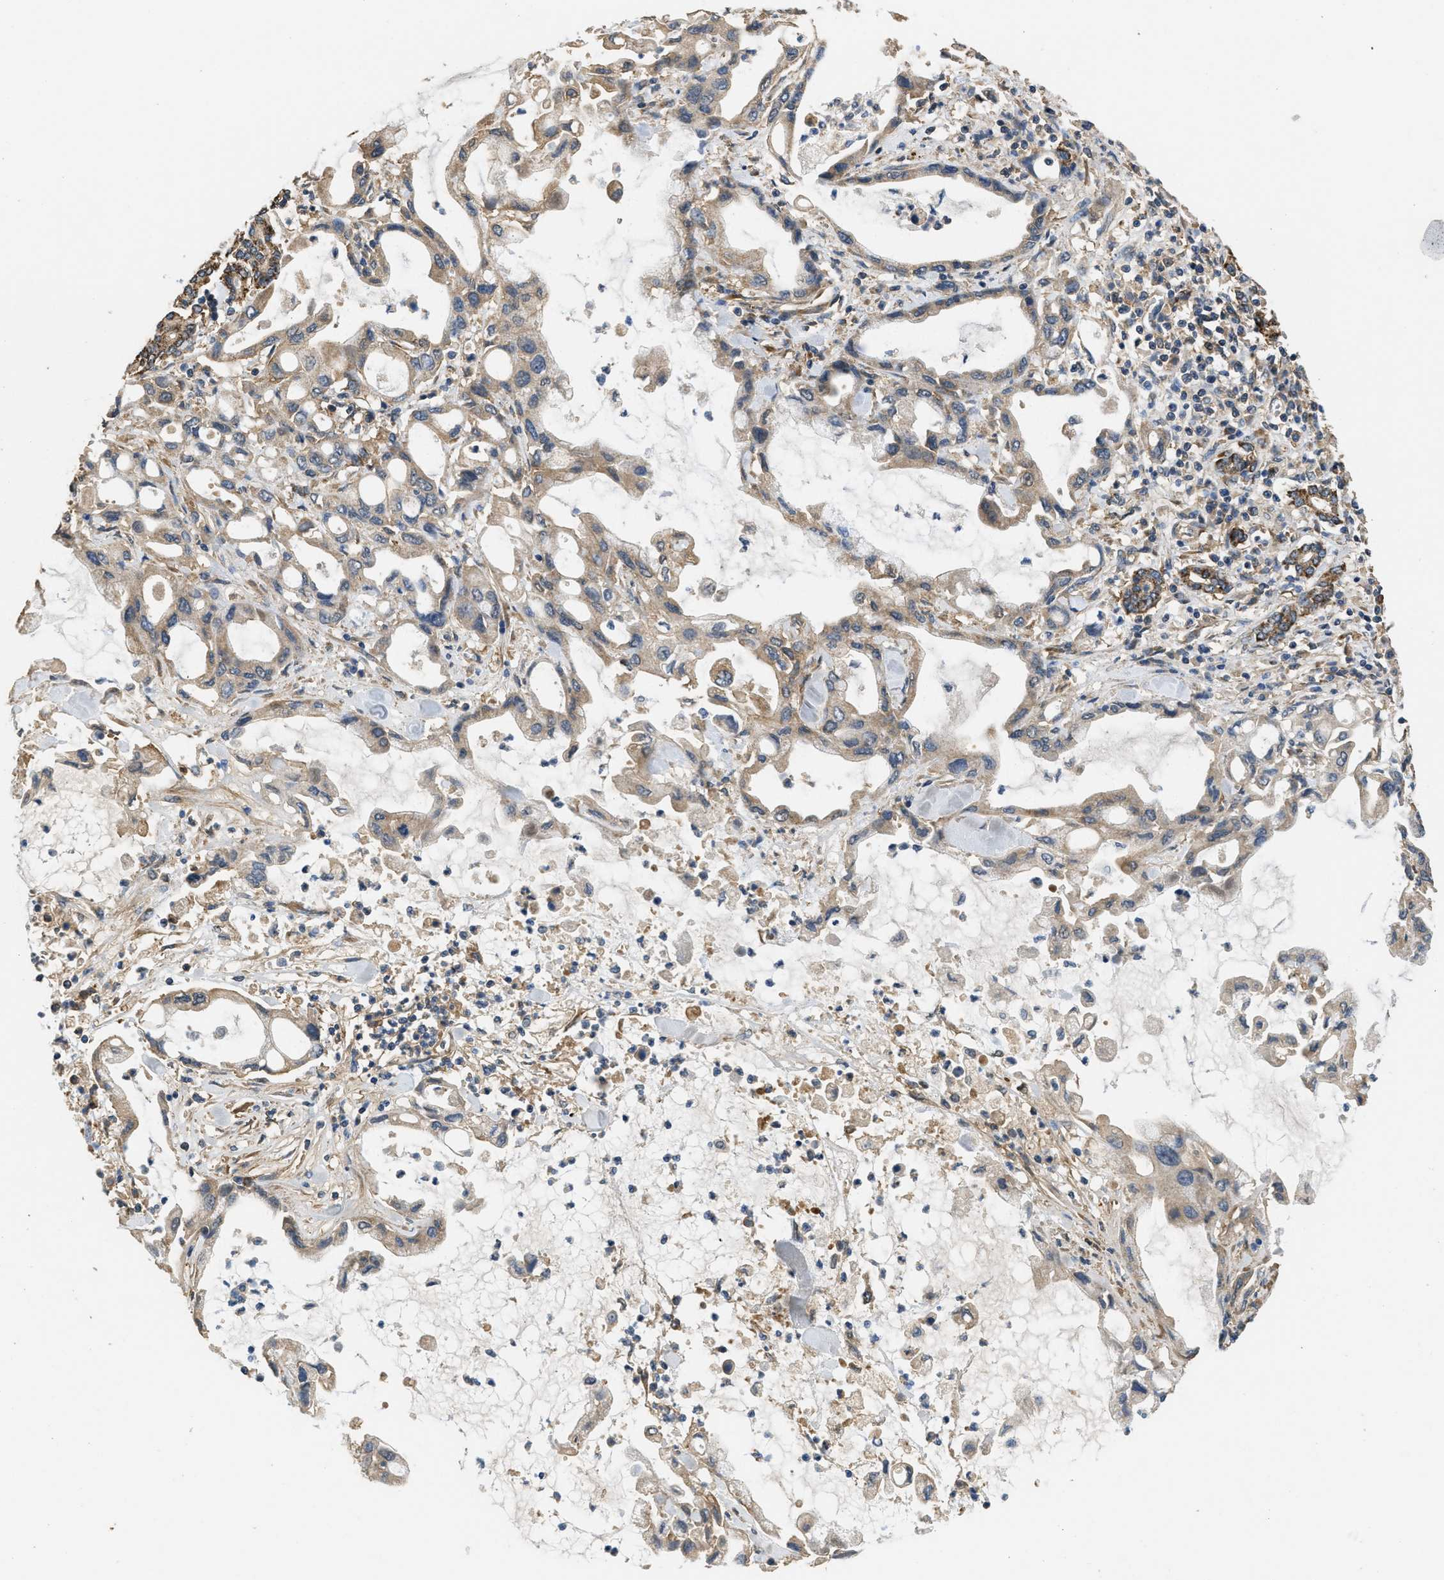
{"staining": {"intensity": "weak", "quantity": ">75%", "location": "cytoplasmic/membranous"}, "tissue": "pancreatic cancer", "cell_type": "Tumor cells", "image_type": "cancer", "snomed": [{"axis": "morphology", "description": "Adenocarcinoma, NOS"}, {"axis": "topography", "description": "Pancreas"}], "caption": "Protein expression analysis of pancreatic adenocarcinoma exhibits weak cytoplasmic/membranous expression in approximately >75% of tumor cells.", "gene": "THBS2", "patient": {"sex": "female", "age": 57}}